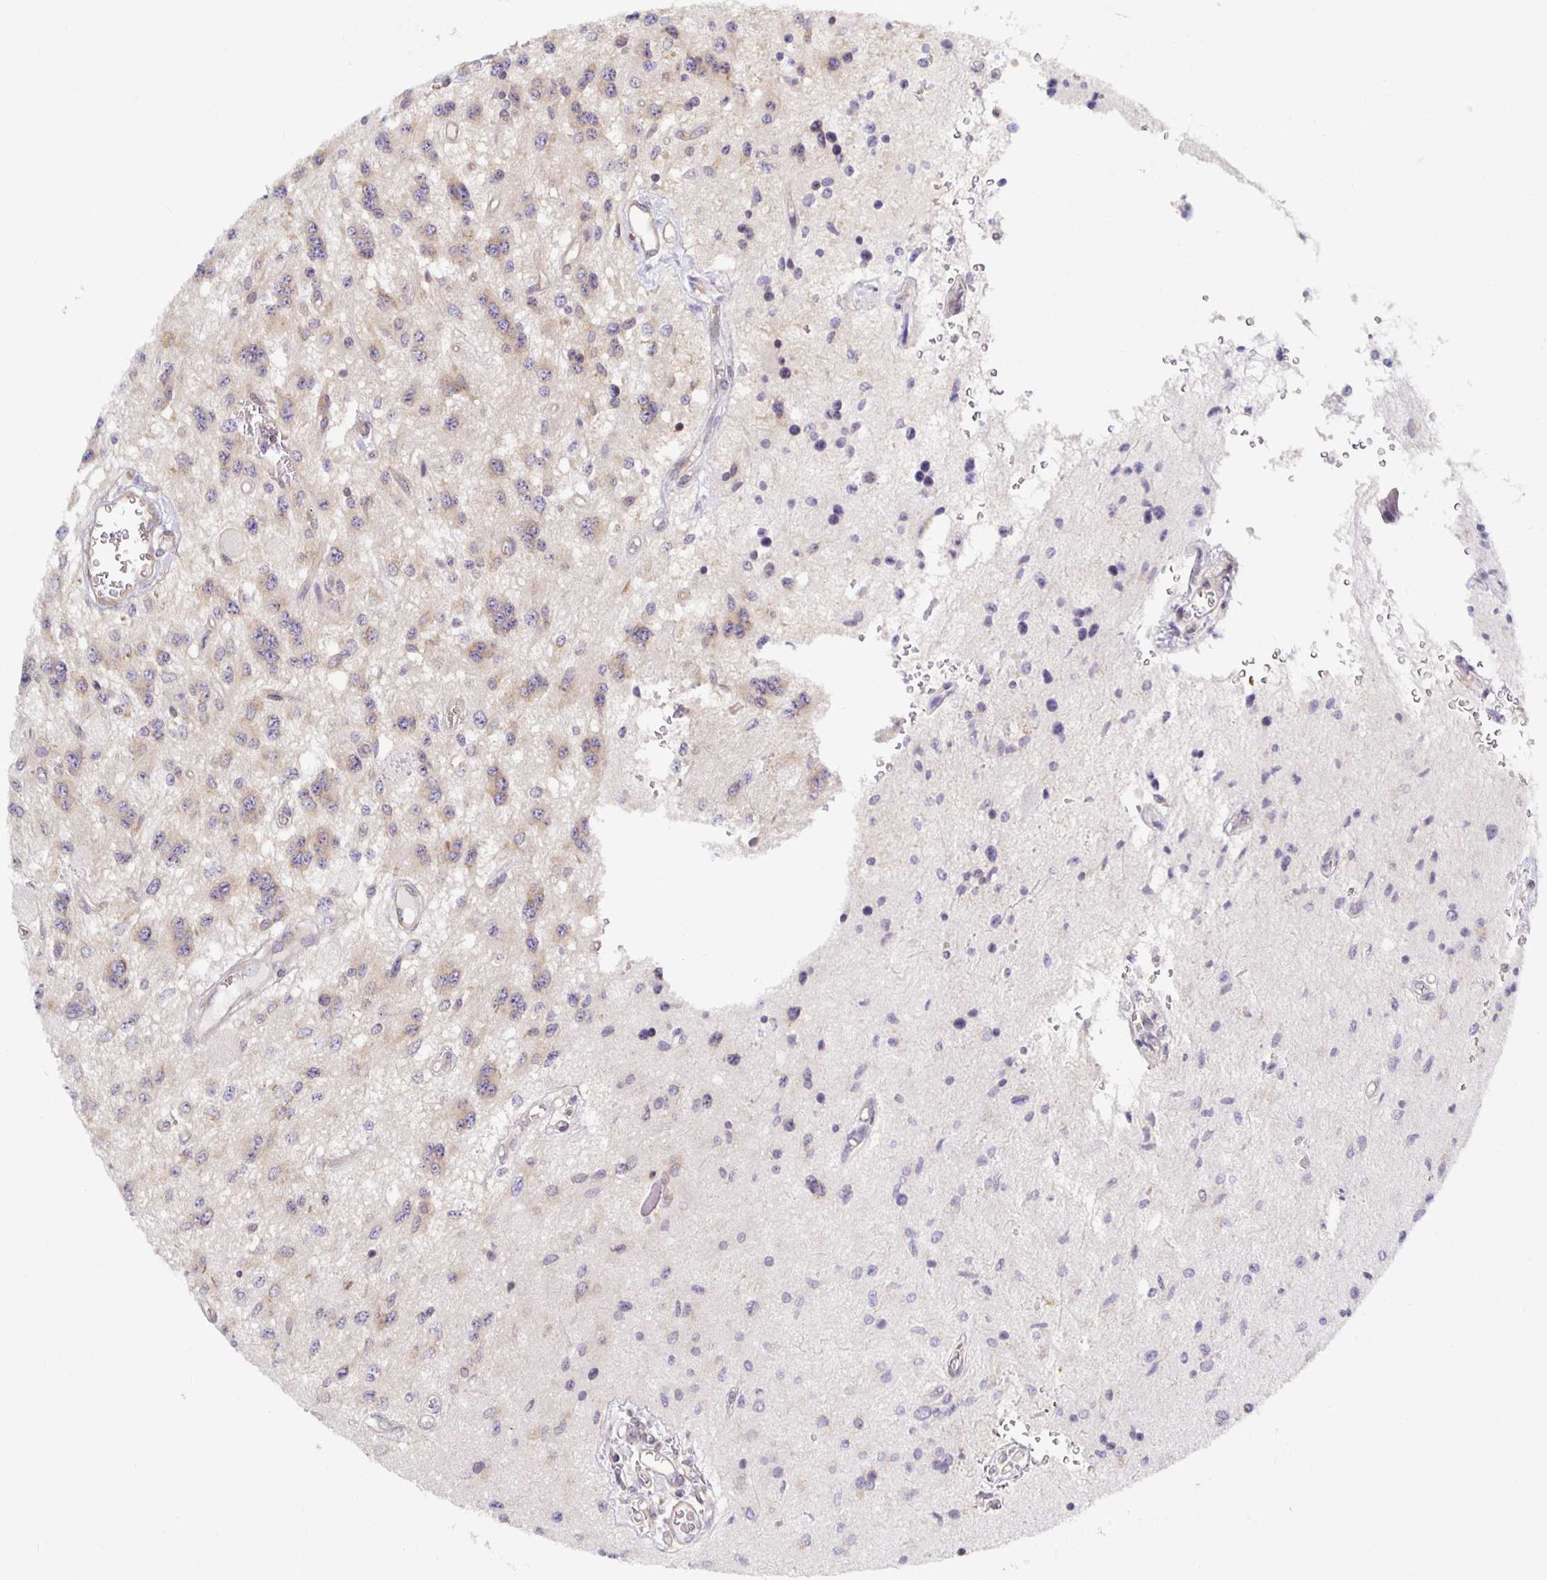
{"staining": {"intensity": "weak", "quantity": "<25%", "location": "cytoplasmic/membranous"}, "tissue": "glioma", "cell_type": "Tumor cells", "image_type": "cancer", "snomed": [{"axis": "morphology", "description": "Glioma, malignant, Low grade"}, {"axis": "topography", "description": "Cerebellum"}], "caption": "The image demonstrates no significant expression in tumor cells of malignant low-grade glioma.", "gene": "PDAP1", "patient": {"sex": "female", "age": 14}}